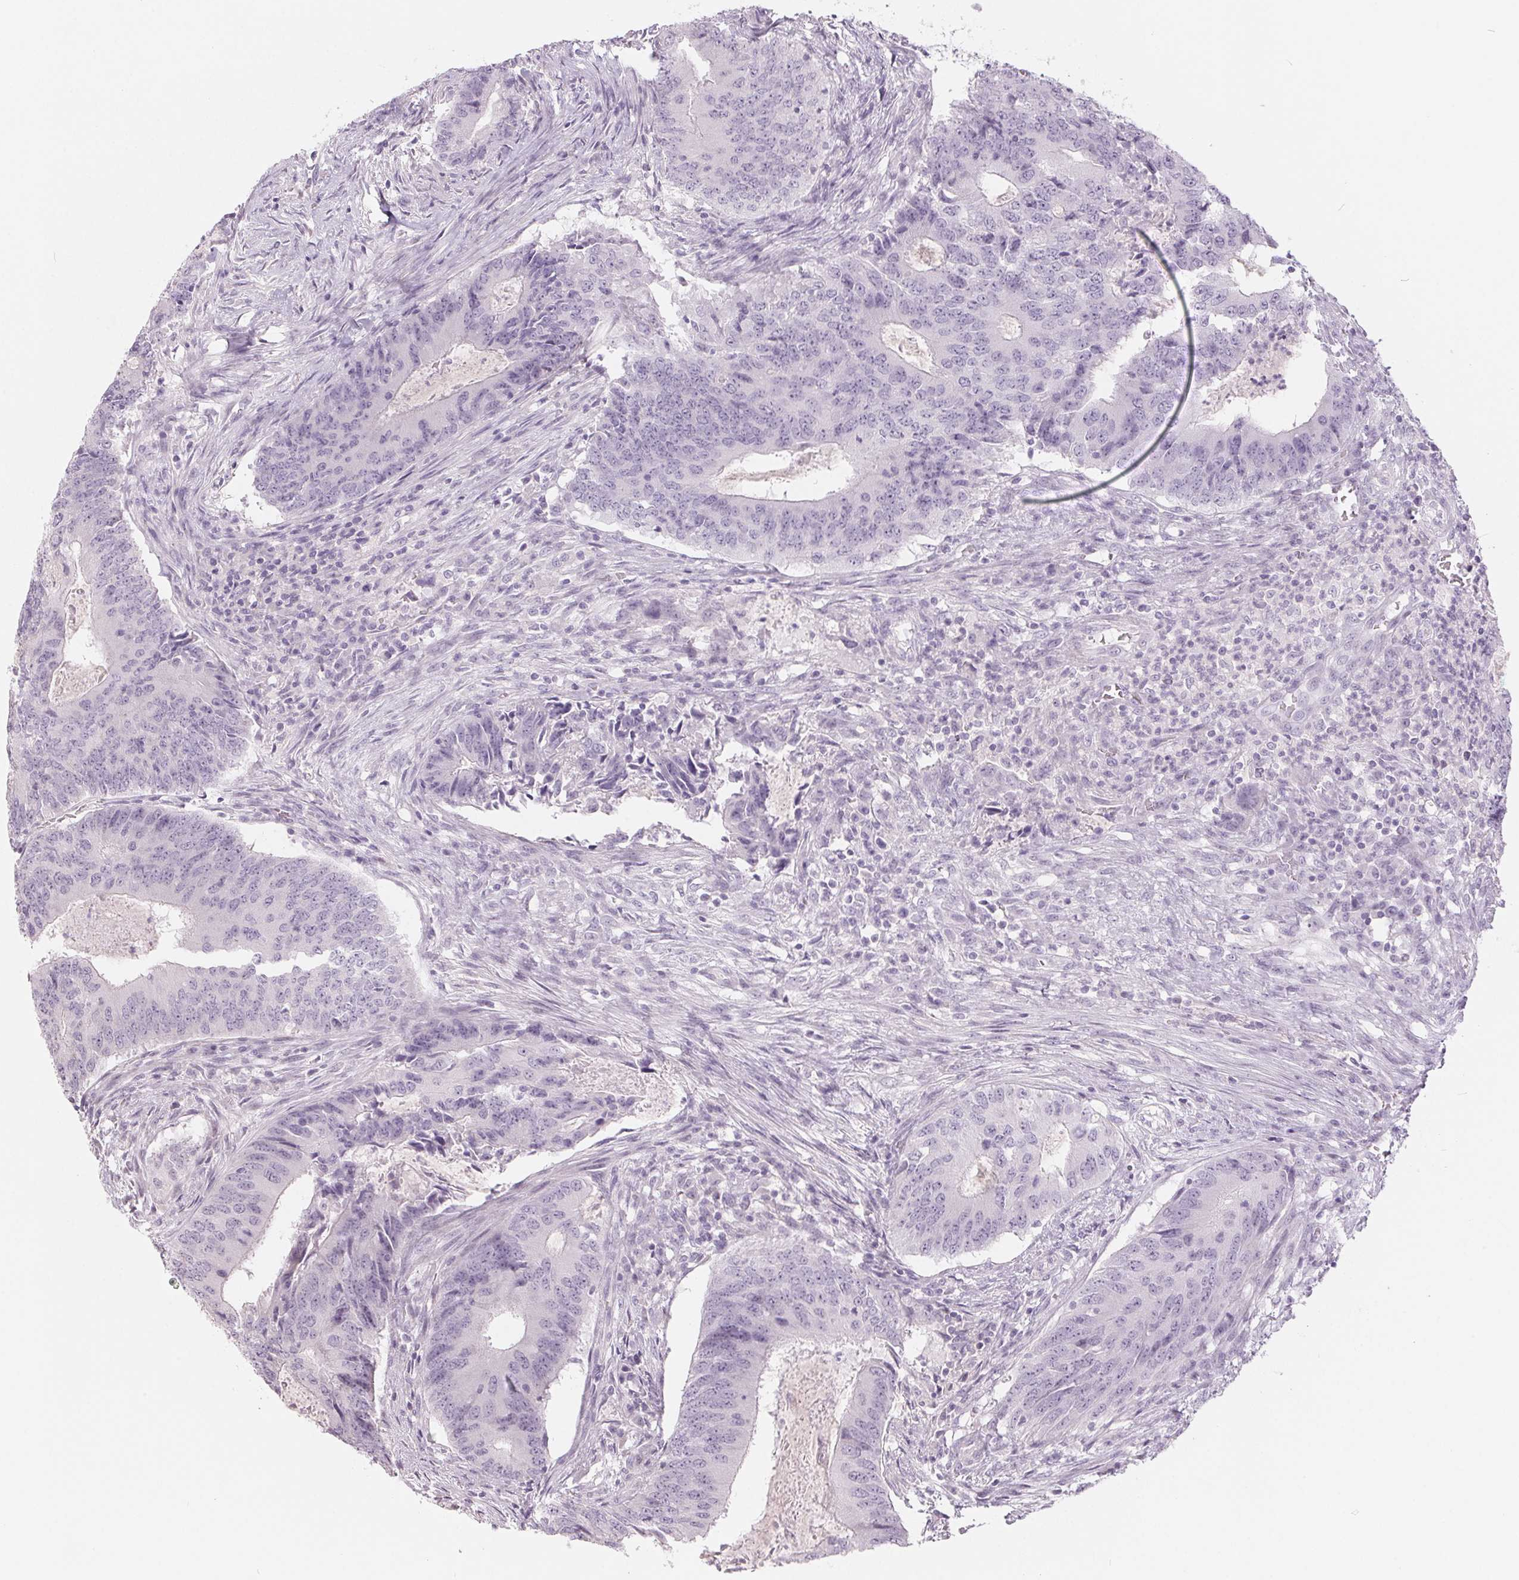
{"staining": {"intensity": "negative", "quantity": "none", "location": "none"}, "tissue": "colorectal cancer", "cell_type": "Tumor cells", "image_type": "cancer", "snomed": [{"axis": "morphology", "description": "Adenocarcinoma, NOS"}, {"axis": "topography", "description": "Colon"}], "caption": "The image exhibits no staining of tumor cells in colorectal adenocarcinoma.", "gene": "ZBBX", "patient": {"sex": "male", "age": 67}}